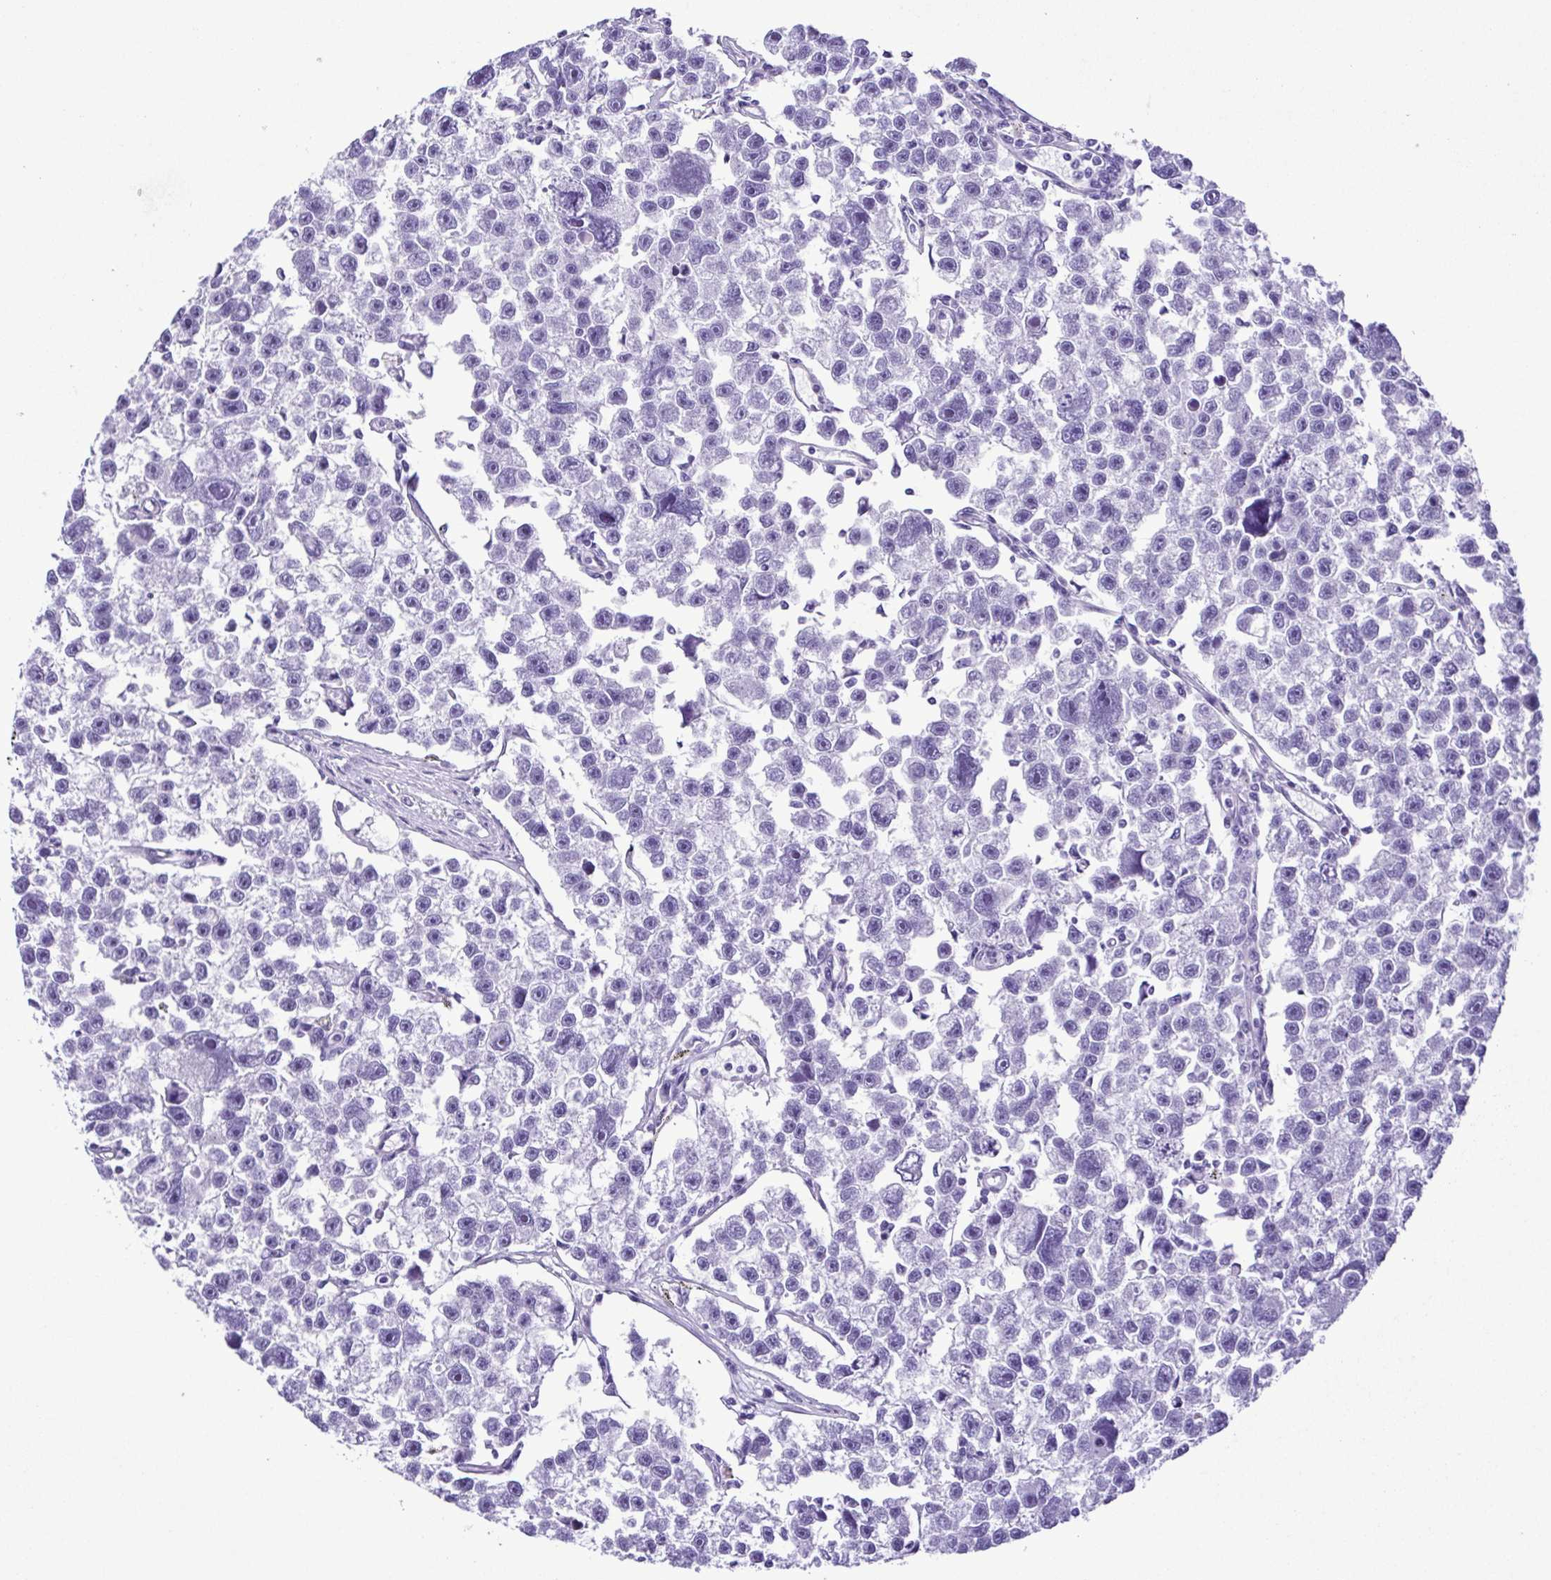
{"staining": {"intensity": "negative", "quantity": "none", "location": "none"}, "tissue": "testis cancer", "cell_type": "Tumor cells", "image_type": "cancer", "snomed": [{"axis": "morphology", "description": "Seminoma, NOS"}, {"axis": "topography", "description": "Testis"}], "caption": "Tumor cells show no significant expression in testis cancer (seminoma).", "gene": "SYT1", "patient": {"sex": "male", "age": 26}}